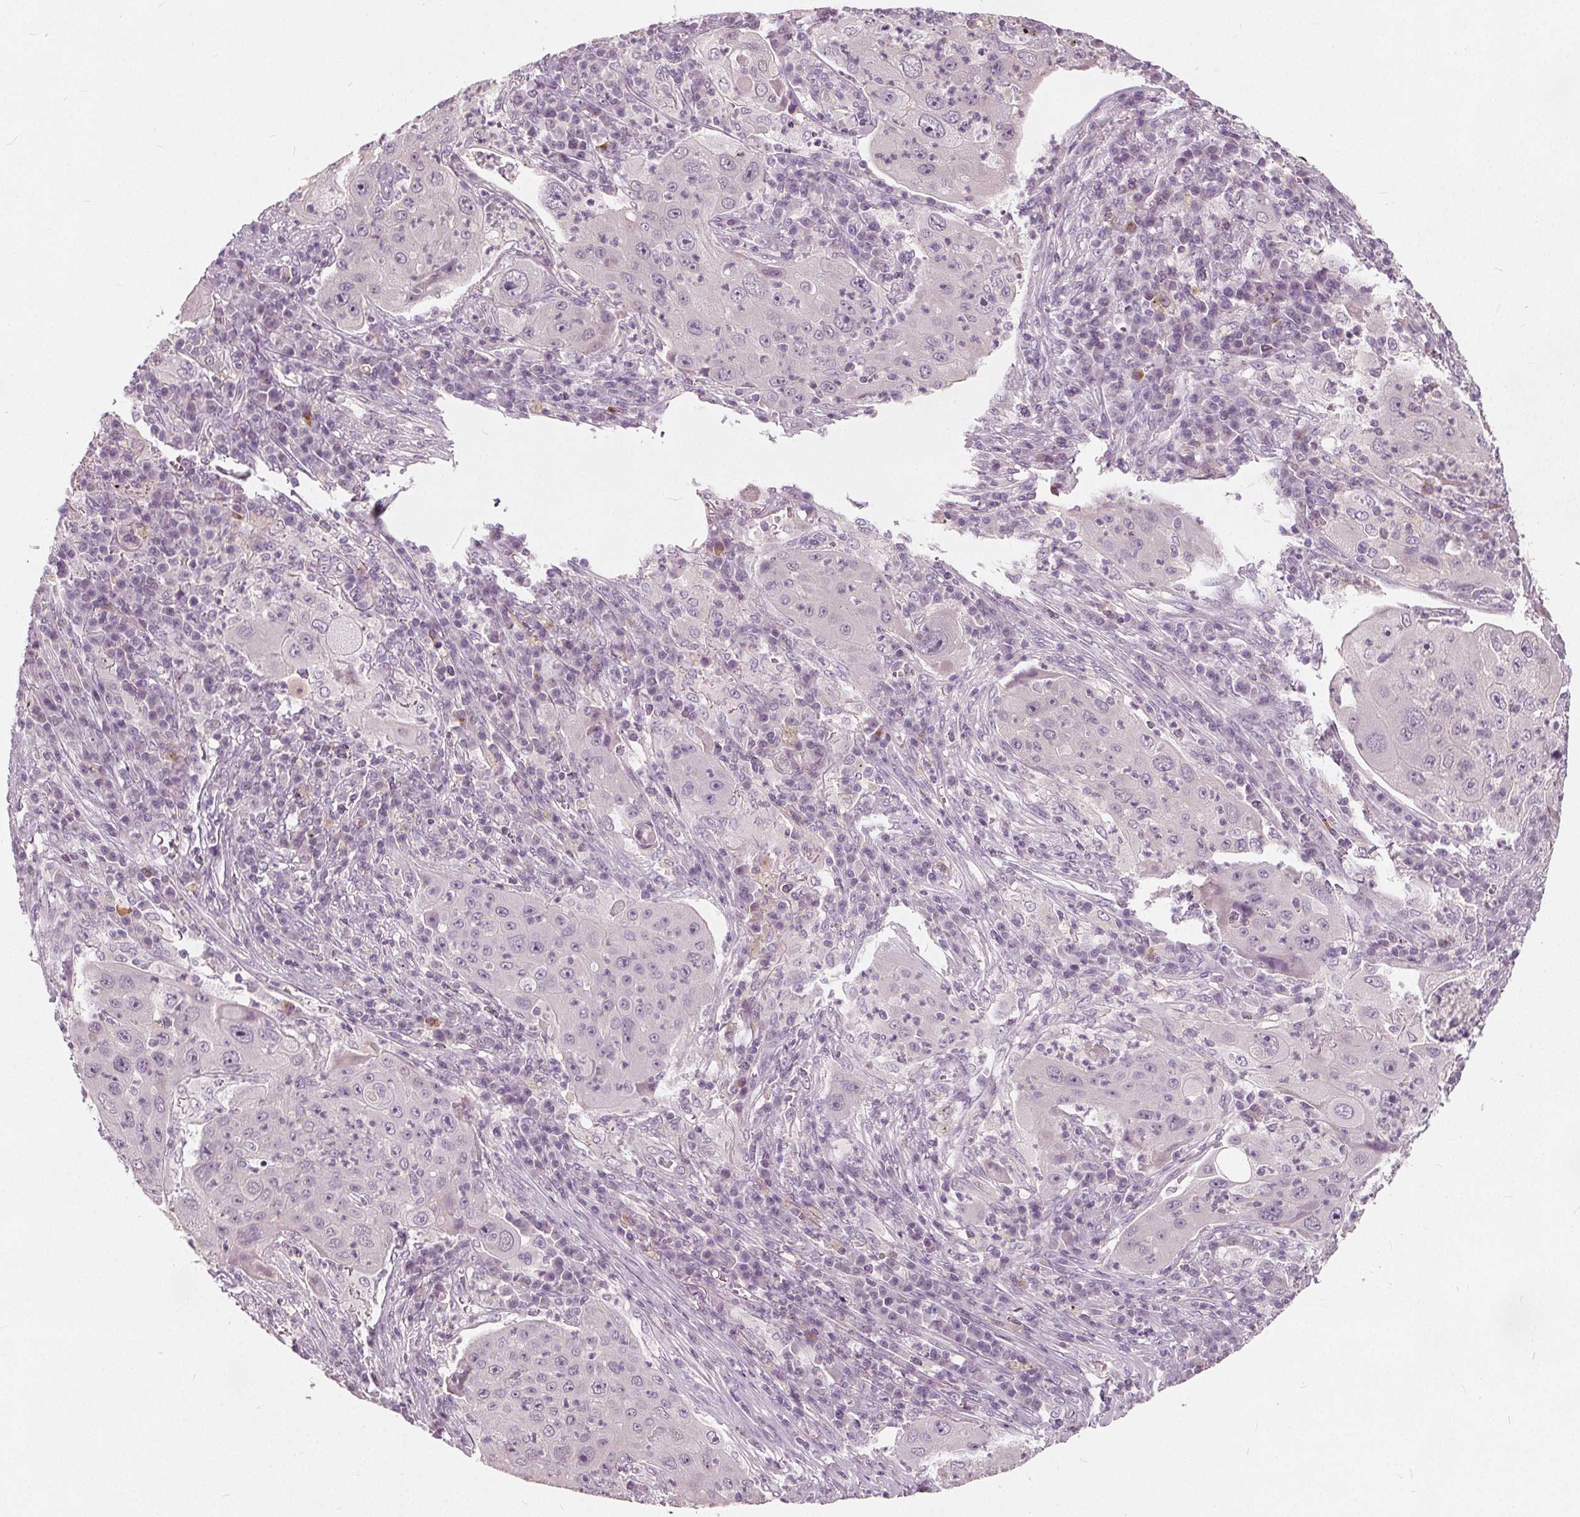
{"staining": {"intensity": "negative", "quantity": "none", "location": "none"}, "tissue": "lung cancer", "cell_type": "Tumor cells", "image_type": "cancer", "snomed": [{"axis": "morphology", "description": "Squamous cell carcinoma, NOS"}, {"axis": "topography", "description": "Lung"}], "caption": "Immunohistochemistry of lung squamous cell carcinoma demonstrates no positivity in tumor cells.", "gene": "TKFC", "patient": {"sex": "female", "age": 59}}